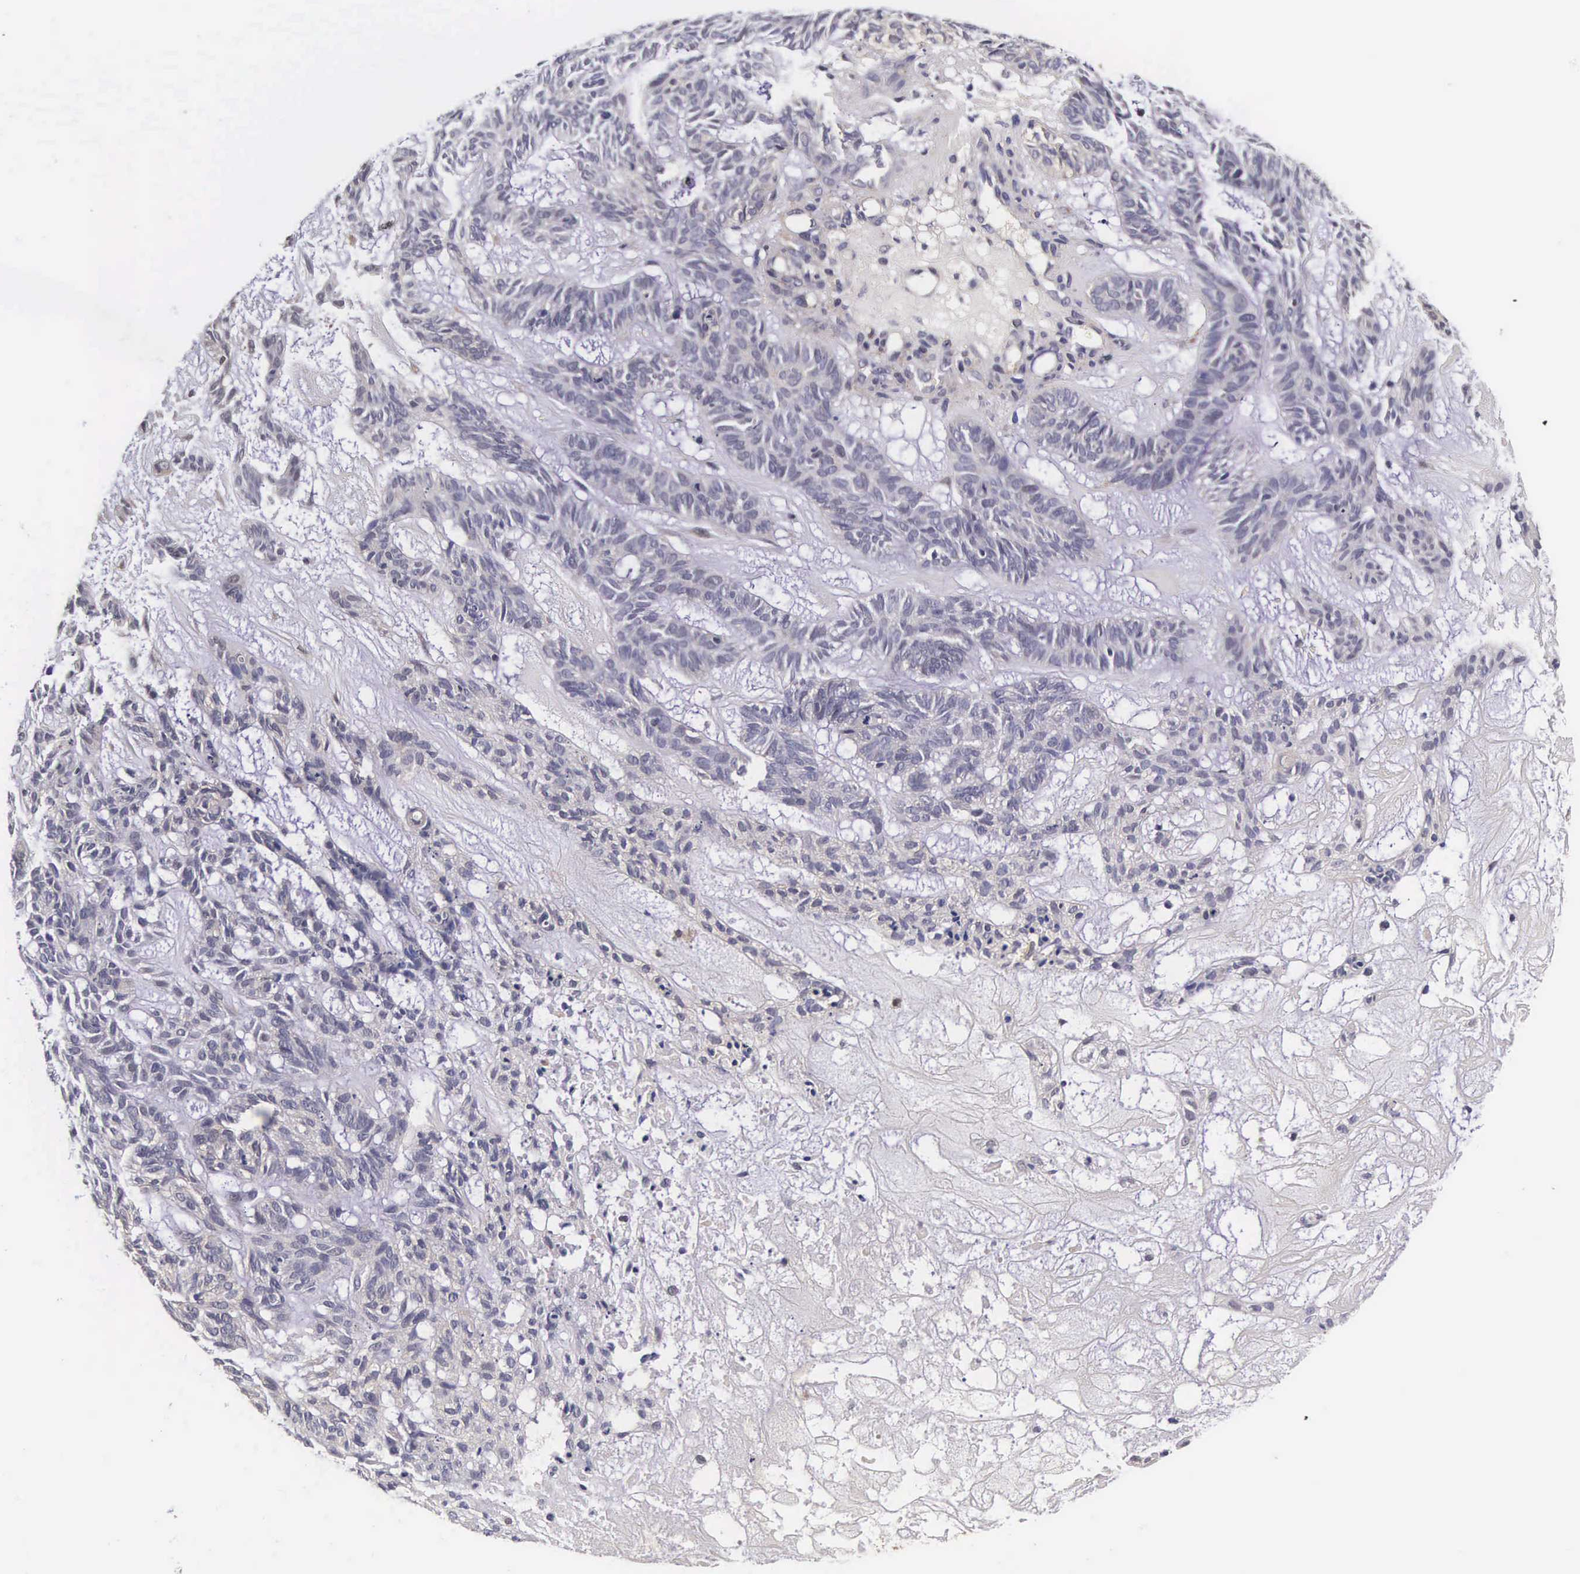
{"staining": {"intensity": "weak", "quantity": "<25%", "location": "cytoplasmic/membranous,nuclear"}, "tissue": "skin cancer", "cell_type": "Tumor cells", "image_type": "cancer", "snomed": [{"axis": "morphology", "description": "Basal cell carcinoma"}, {"axis": "topography", "description": "Skin"}], "caption": "DAB (3,3'-diaminobenzidine) immunohistochemical staining of skin cancer (basal cell carcinoma) displays no significant expression in tumor cells.", "gene": "TECPR2", "patient": {"sex": "male", "age": 75}}